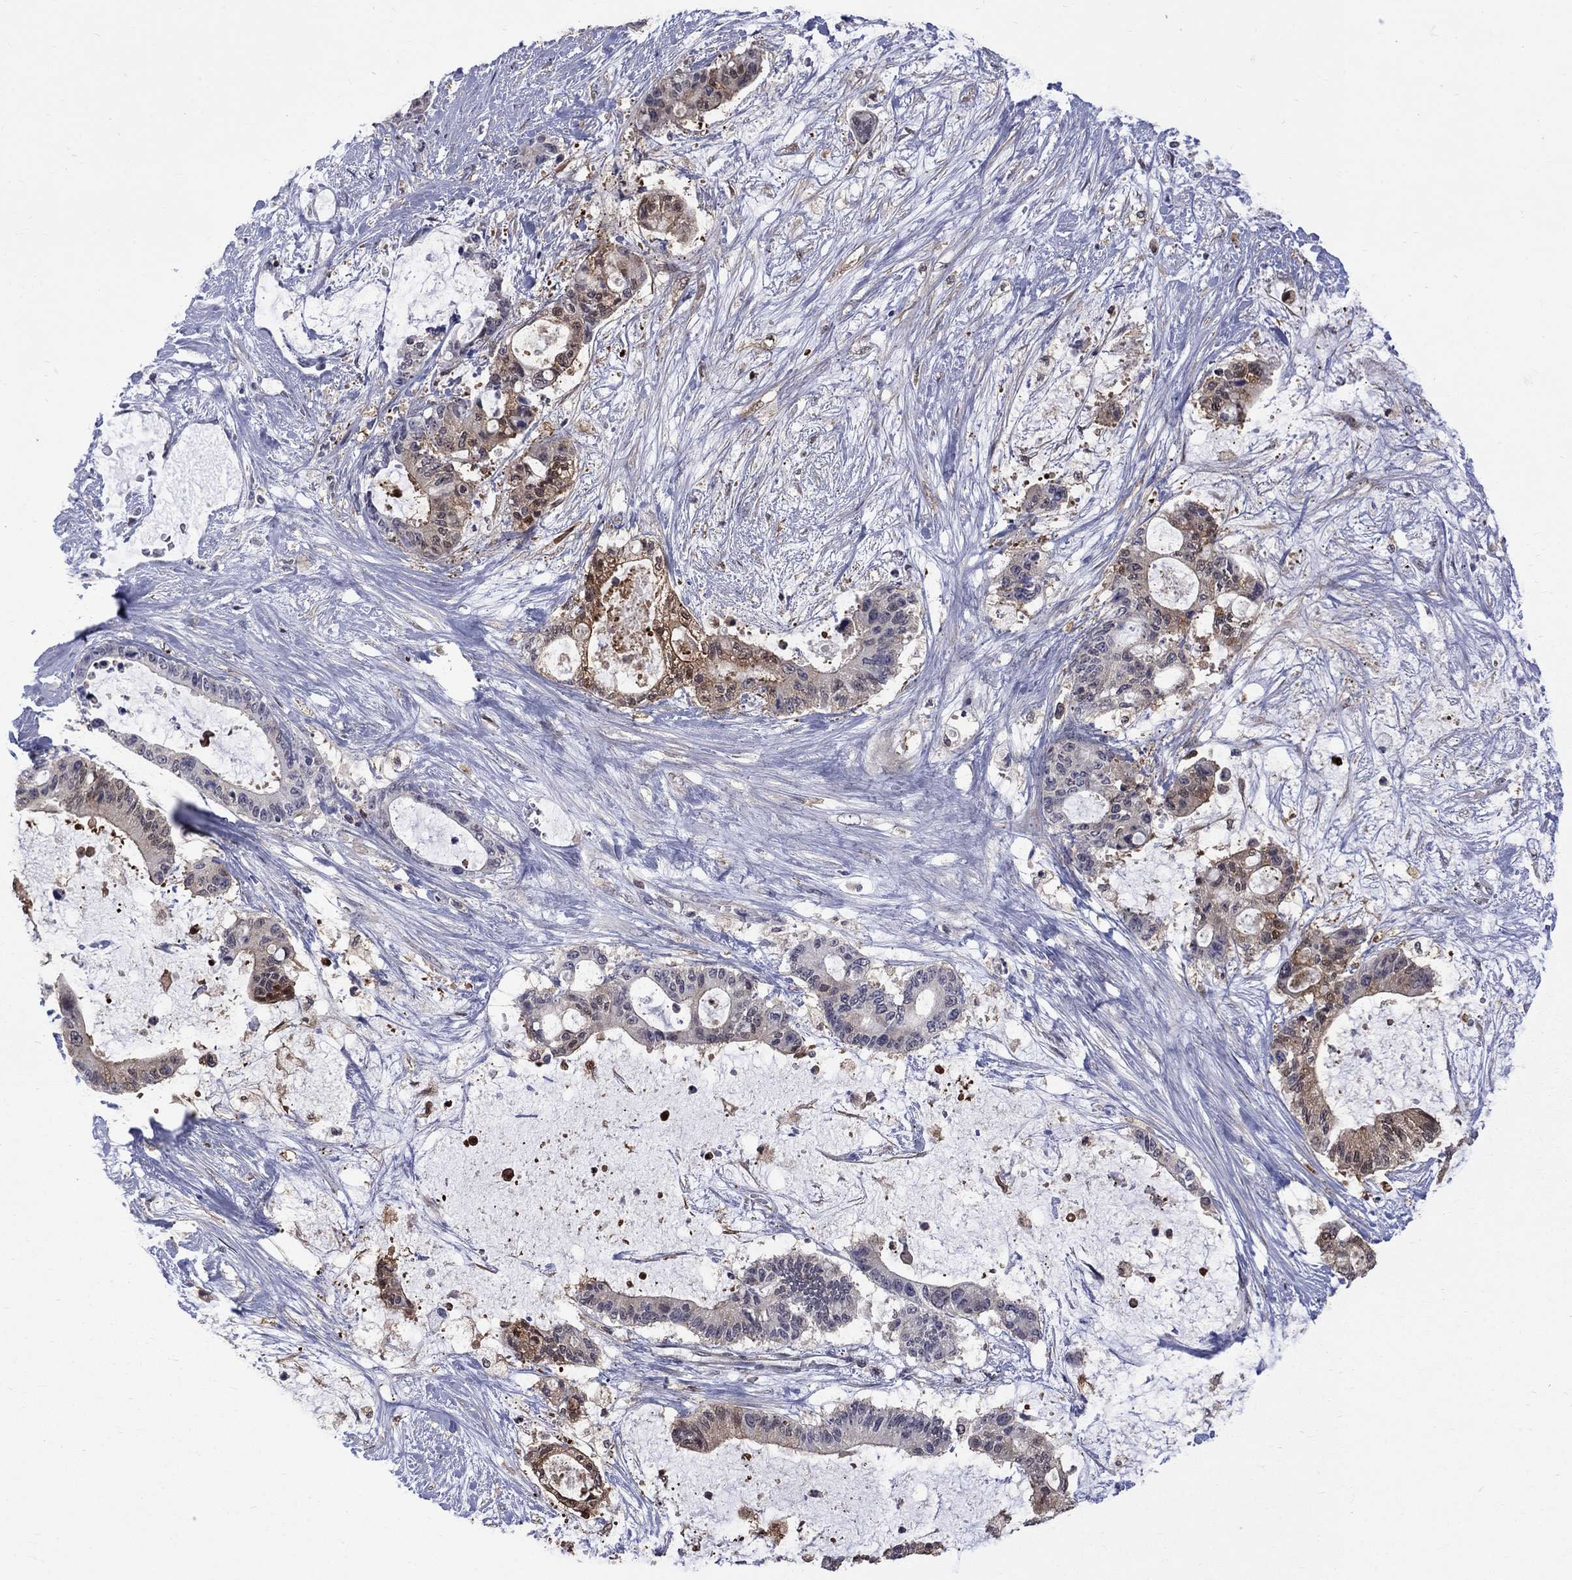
{"staining": {"intensity": "negative", "quantity": "none", "location": "none"}, "tissue": "liver cancer", "cell_type": "Tumor cells", "image_type": "cancer", "snomed": [{"axis": "morphology", "description": "Normal tissue, NOS"}, {"axis": "morphology", "description": "Cholangiocarcinoma"}, {"axis": "topography", "description": "Liver"}, {"axis": "topography", "description": "Peripheral nerve tissue"}], "caption": "This is an immunohistochemistry photomicrograph of liver cancer (cholangiocarcinoma). There is no expression in tumor cells.", "gene": "HKDC1", "patient": {"sex": "female", "age": 73}}